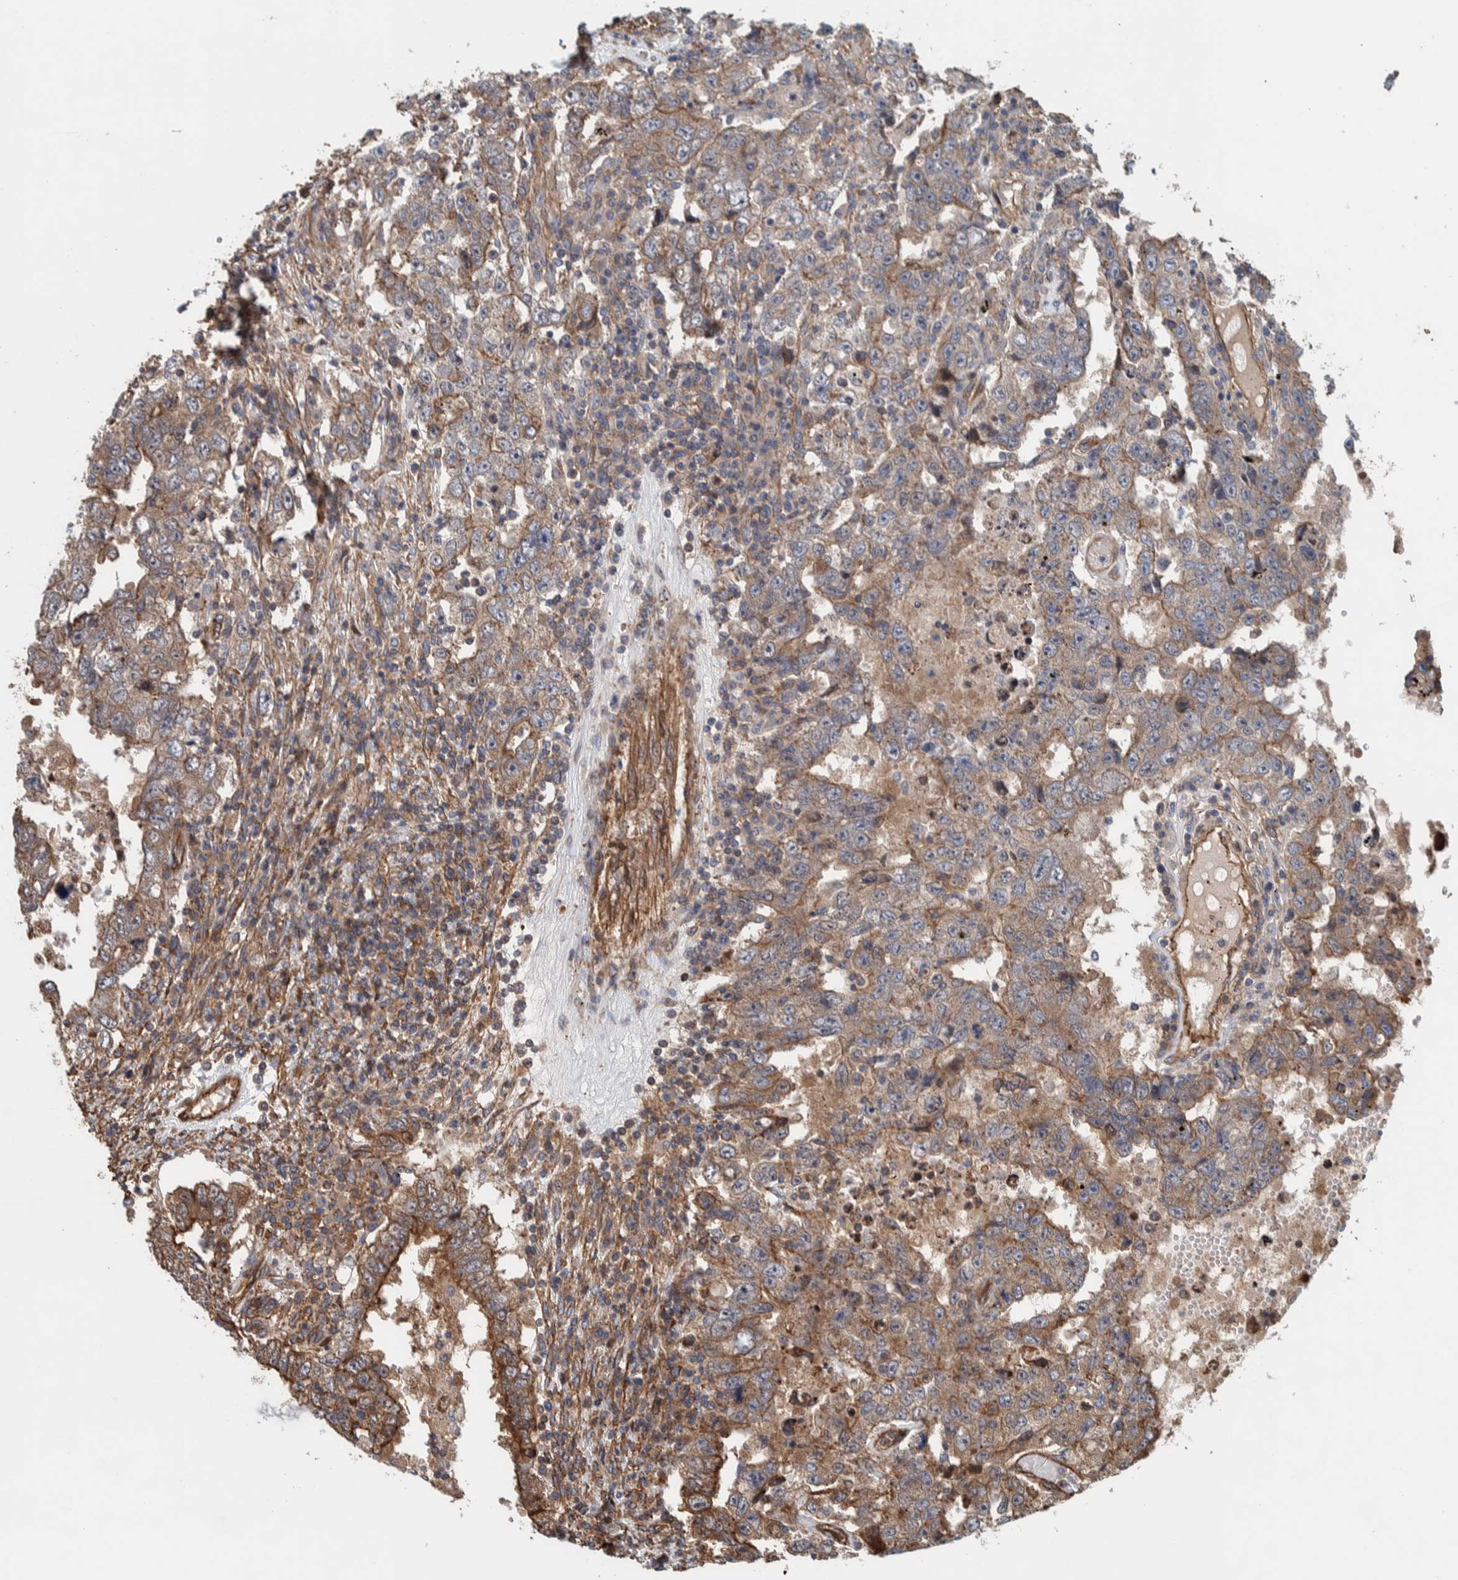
{"staining": {"intensity": "weak", "quantity": ">75%", "location": "cytoplasmic/membranous"}, "tissue": "testis cancer", "cell_type": "Tumor cells", "image_type": "cancer", "snomed": [{"axis": "morphology", "description": "Carcinoma, Embryonal, NOS"}, {"axis": "topography", "description": "Testis"}], "caption": "Testis cancer (embryonal carcinoma) was stained to show a protein in brown. There is low levels of weak cytoplasmic/membranous expression in approximately >75% of tumor cells.", "gene": "PKD1L1", "patient": {"sex": "male", "age": 26}}